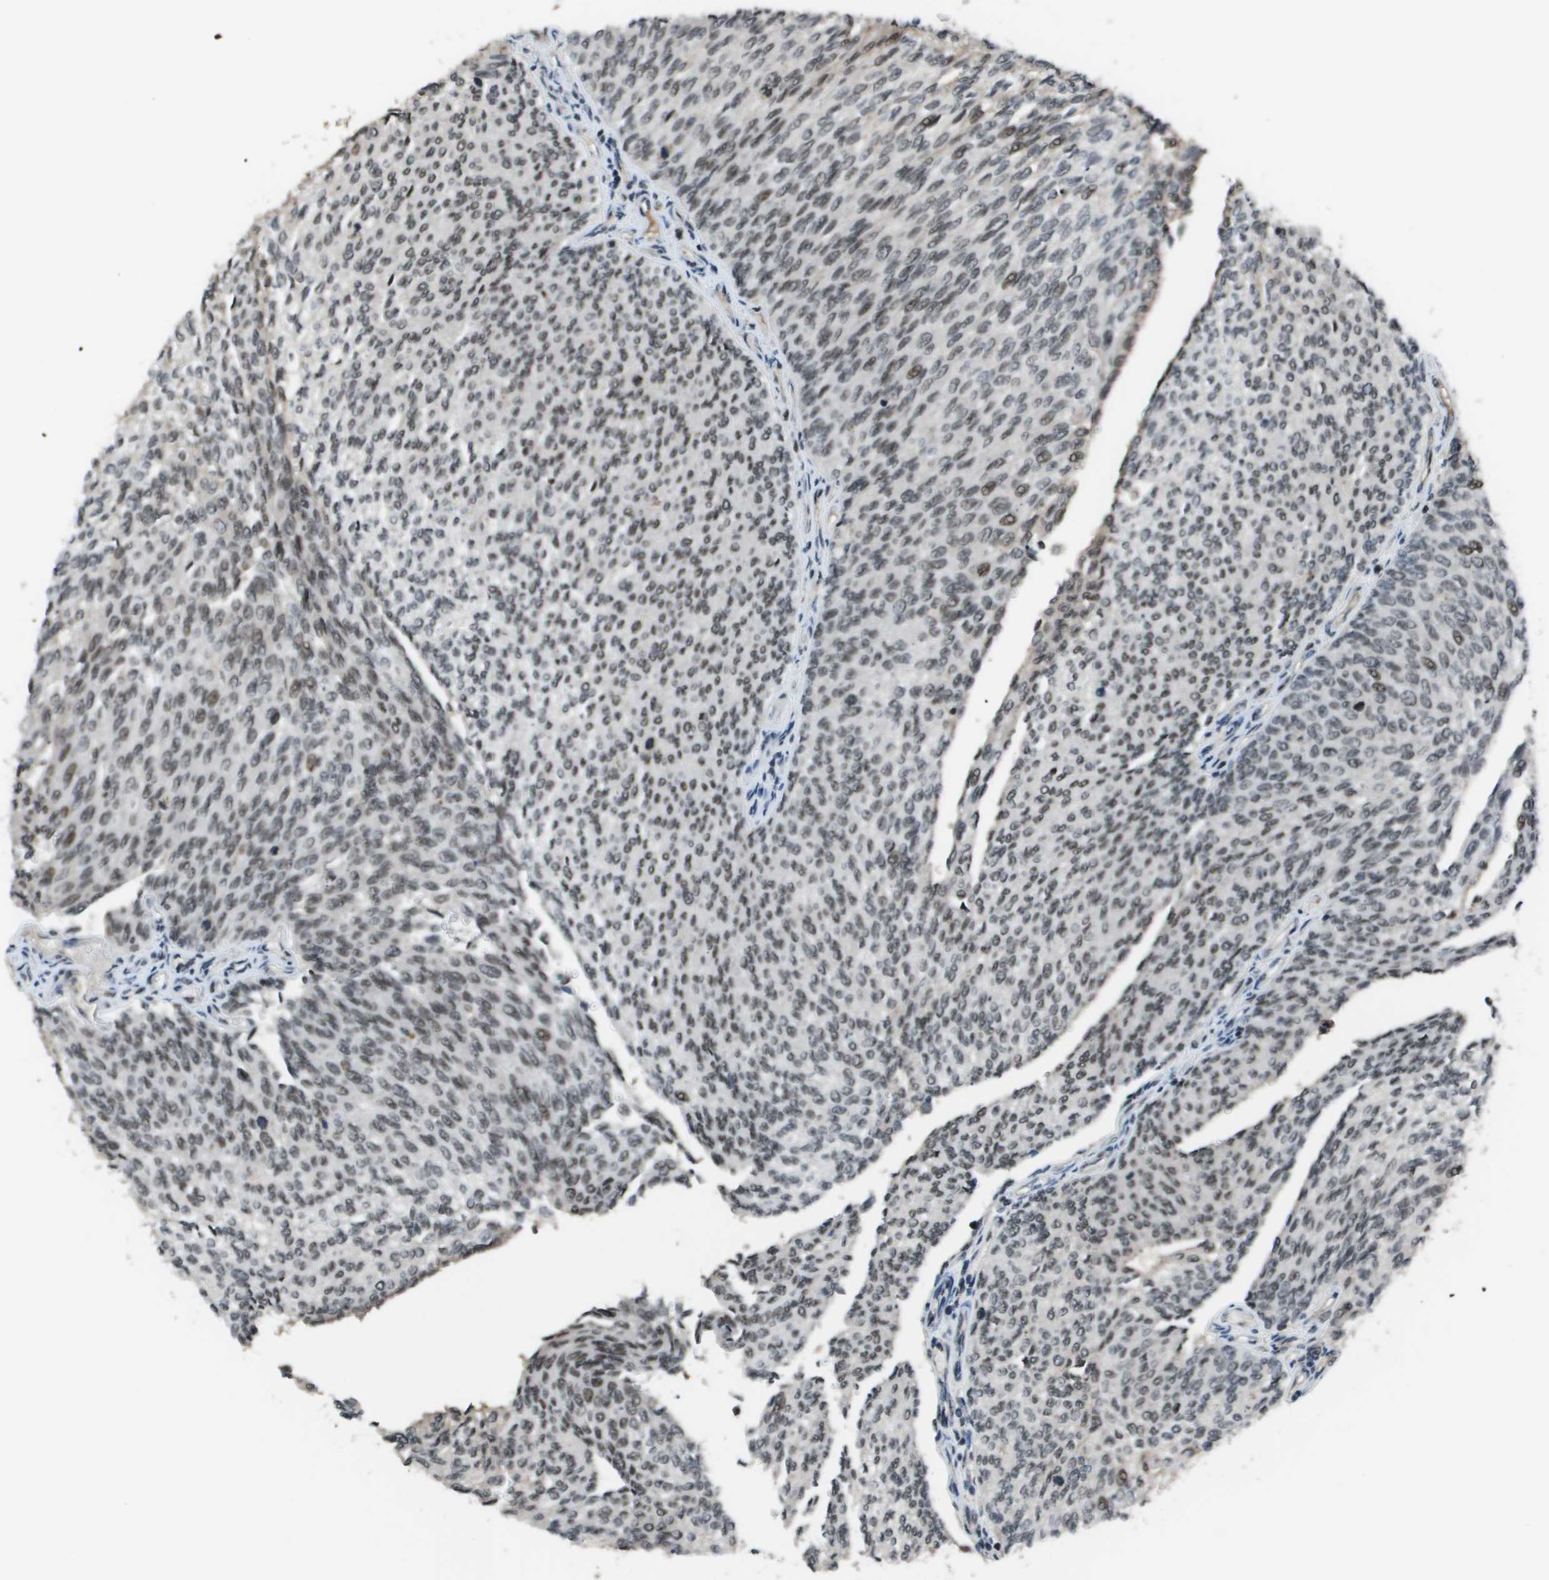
{"staining": {"intensity": "moderate", "quantity": ">75%", "location": "nuclear"}, "tissue": "urothelial cancer", "cell_type": "Tumor cells", "image_type": "cancer", "snomed": [{"axis": "morphology", "description": "Urothelial carcinoma, Low grade"}, {"axis": "topography", "description": "Urinary bladder"}], "caption": "DAB immunohistochemical staining of human low-grade urothelial carcinoma reveals moderate nuclear protein staining in approximately >75% of tumor cells.", "gene": "THRAP3", "patient": {"sex": "female", "age": 79}}